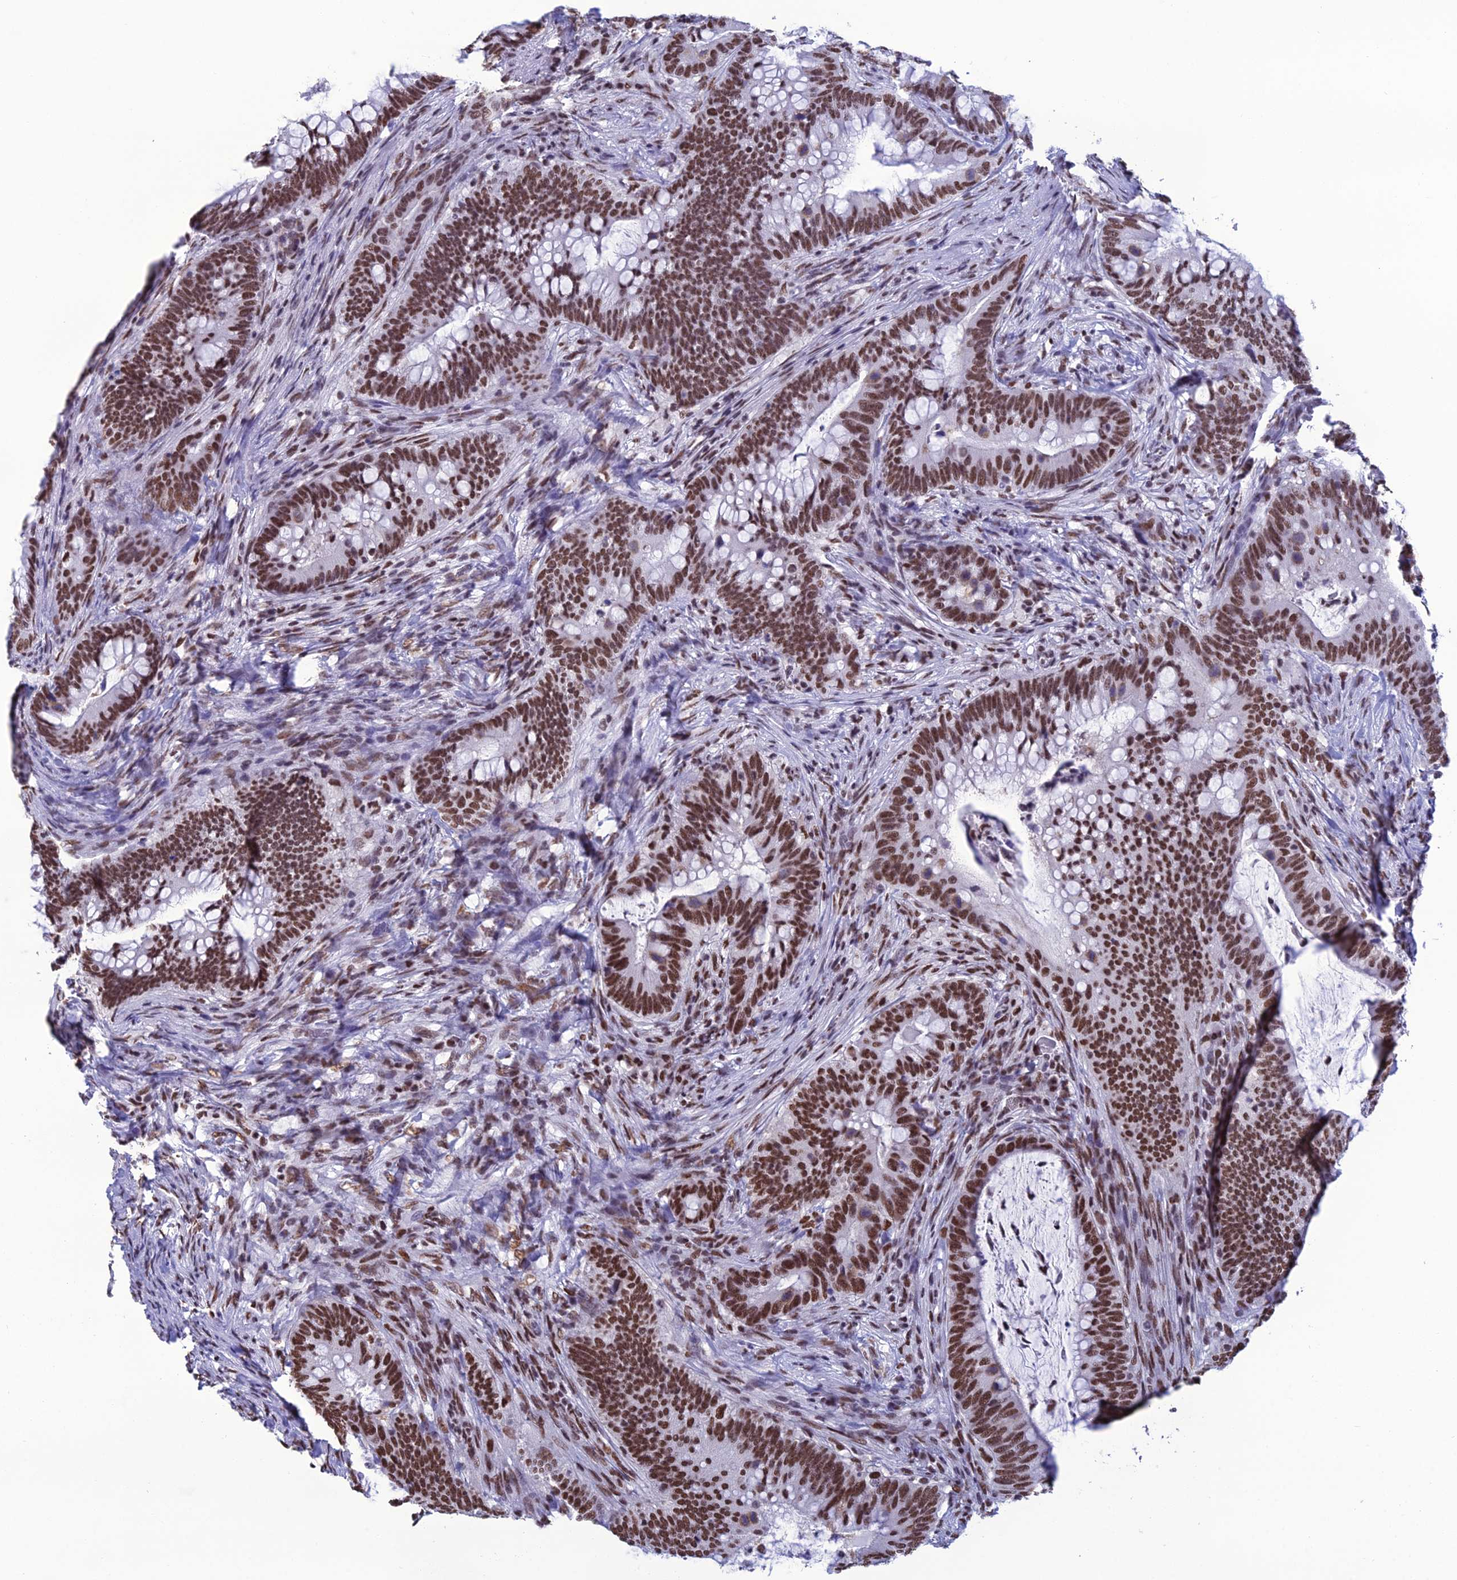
{"staining": {"intensity": "strong", "quantity": ">75%", "location": "nuclear"}, "tissue": "colorectal cancer", "cell_type": "Tumor cells", "image_type": "cancer", "snomed": [{"axis": "morphology", "description": "Adenocarcinoma, NOS"}, {"axis": "topography", "description": "Colon"}], "caption": "IHC of colorectal cancer demonstrates high levels of strong nuclear positivity in approximately >75% of tumor cells. The protein is stained brown, and the nuclei are stained in blue (DAB IHC with brightfield microscopy, high magnification).", "gene": "PRAMEF12", "patient": {"sex": "female", "age": 66}}